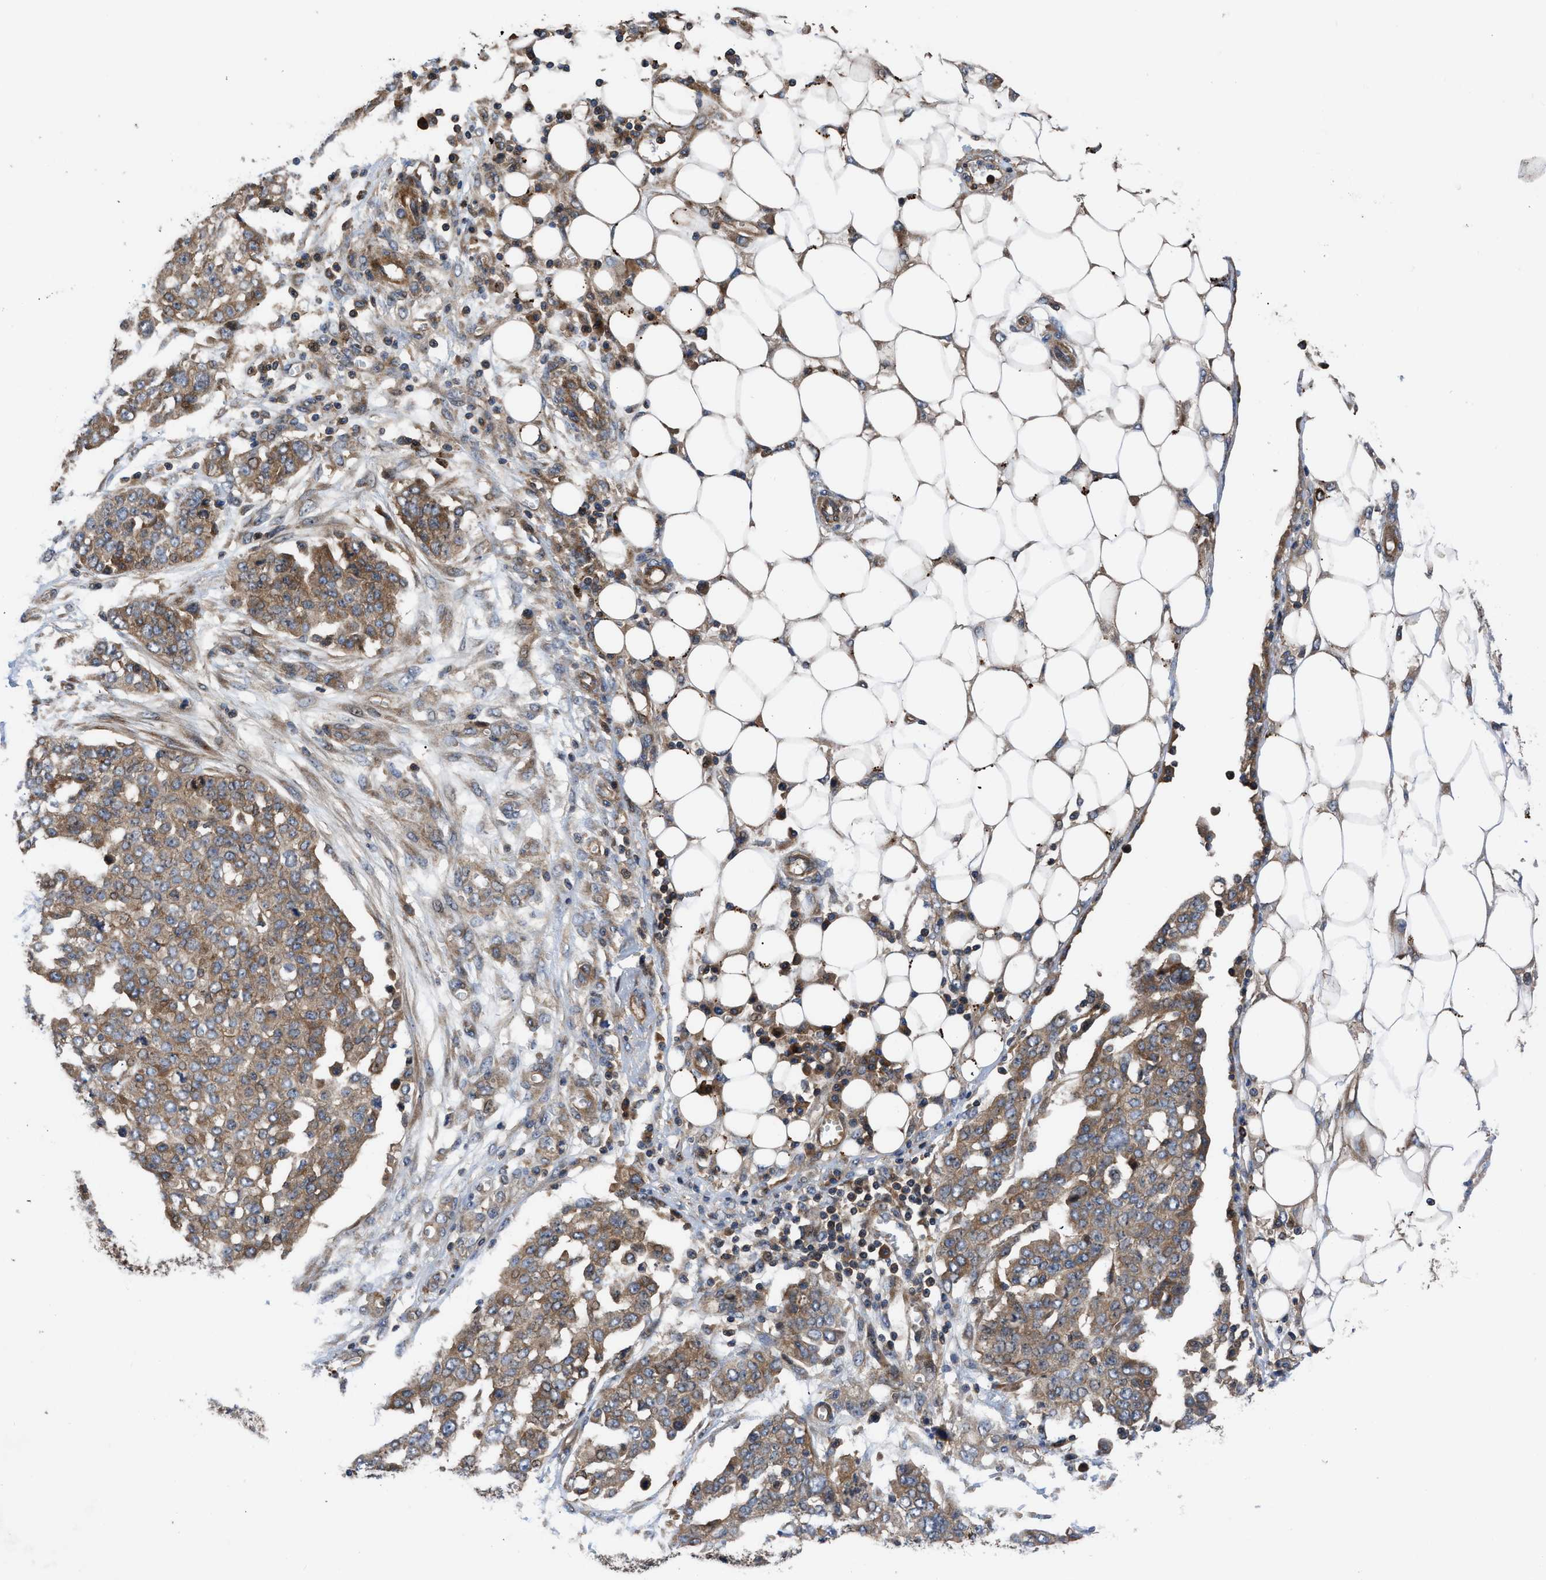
{"staining": {"intensity": "weak", "quantity": ">75%", "location": "cytoplasmic/membranous"}, "tissue": "ovarian cancer", "cell_type": "Tumor cells", "image_type": "cancer", "snomed": [{"axis": "morphology", "description": "Cystadenocarcinoma, serous, NOS"}, {"axis": "topography", "description": "Soft tissue"}, {"axis": "topography", "description": "Ovary"}], "caption": "Protein expression analysis of human ovarian cancer (serous cystadenocarcinoma) reveals weak cytoplasmic/membranous staining in approximately >75% of tumor cells.", "gene": "CNNM3", "patient": {"sex": "female", "age": 57}}